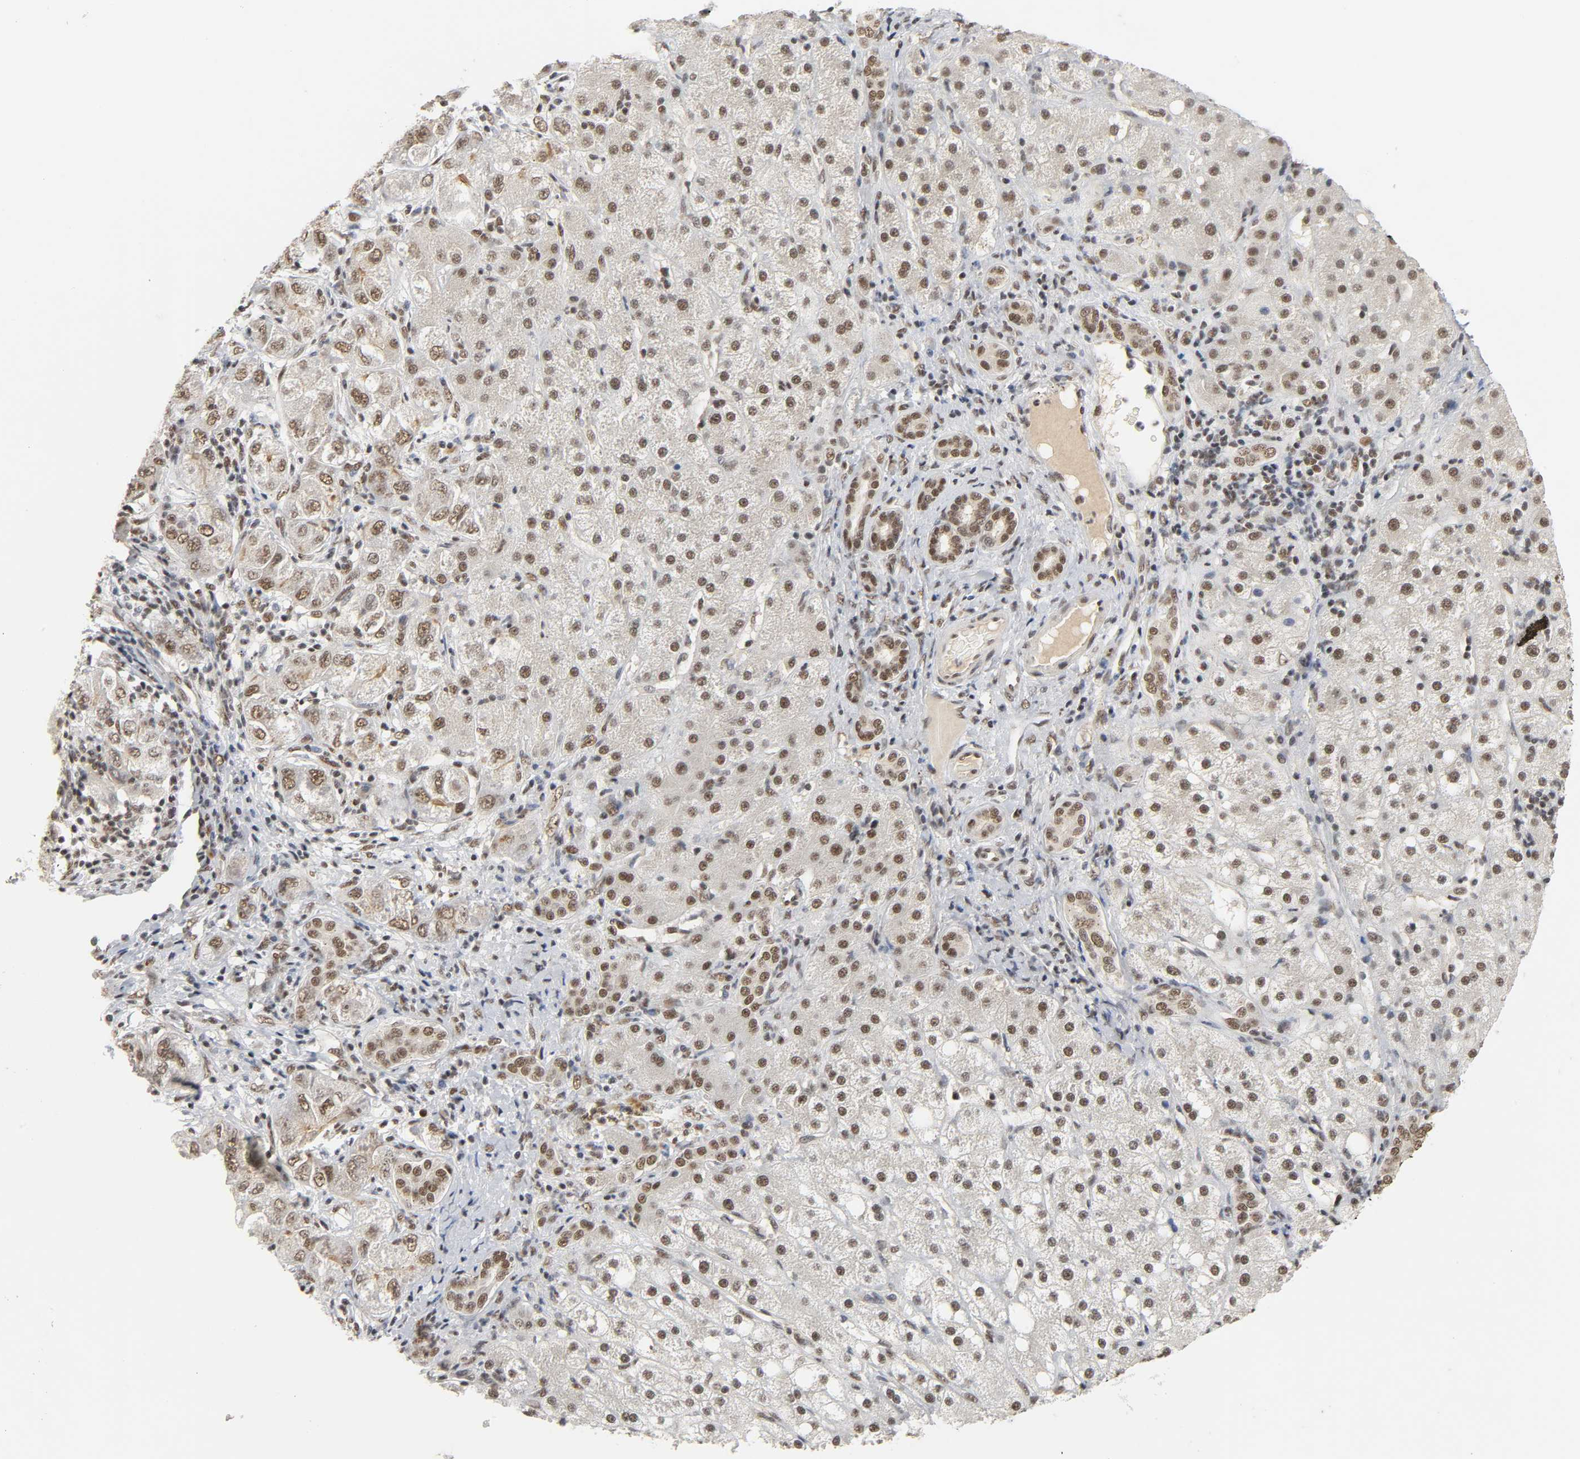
{"staining": {"intensity": "moderate", "quantity": ">75%", "location": "nuclear"}, "tissue": "liver cancer", "cell_type": "Tumor cells", "image_type": "cancer", "snomed": [{"axis": "morphology", "description": "Carcinoma, Hepatocellular, NOS"}, {"axis": "topography", "description": "Liver"}], "caption": "Protein analysis of liver cancer tissue shows moderate nuclear positivity in about >75% of tumor cells.", "gene": "NCOA6", "patient": {"sex": "male", "age": 80}}